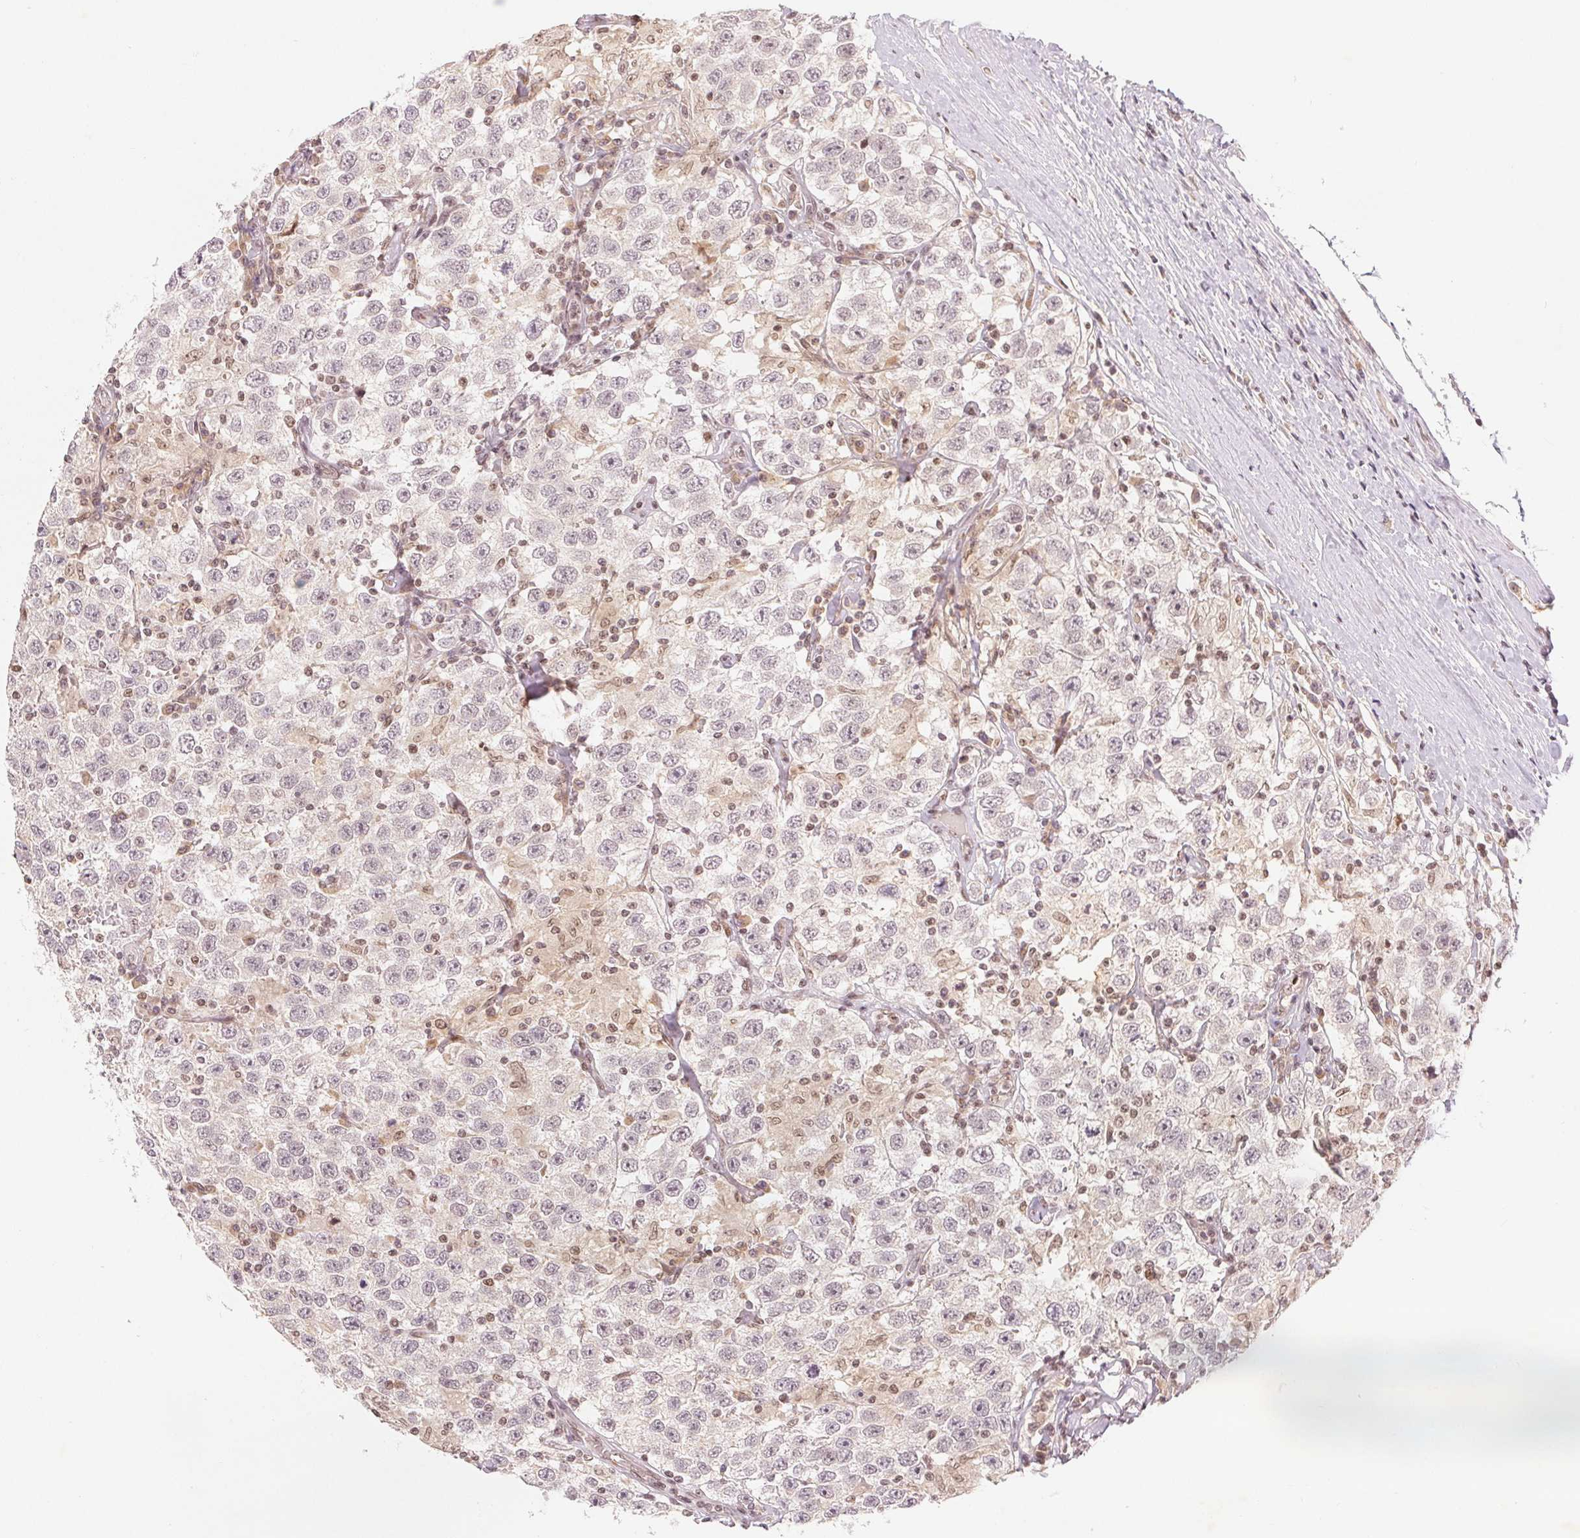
{"staining": {"intensity": "negative", "quantity": "none", "location": "none"}, "tissue": "testis cancer", "cell_type": "Tumor cells", "image_type": "cancer", "snomed": [{"axis": "morphology", "description": "Seminoma, NOS"}, {"axis": "topography", "description": "Testis"}], "caption": "Immunohistochemistry histopathology image of neoplastic tissue: seminoma (testis) stained with DAB (3,3'-diaminobenzidine) shows no significant protein expression in tumor cells.", "gene": "DEK", "patient": {"sex": "male", "age": 41}}